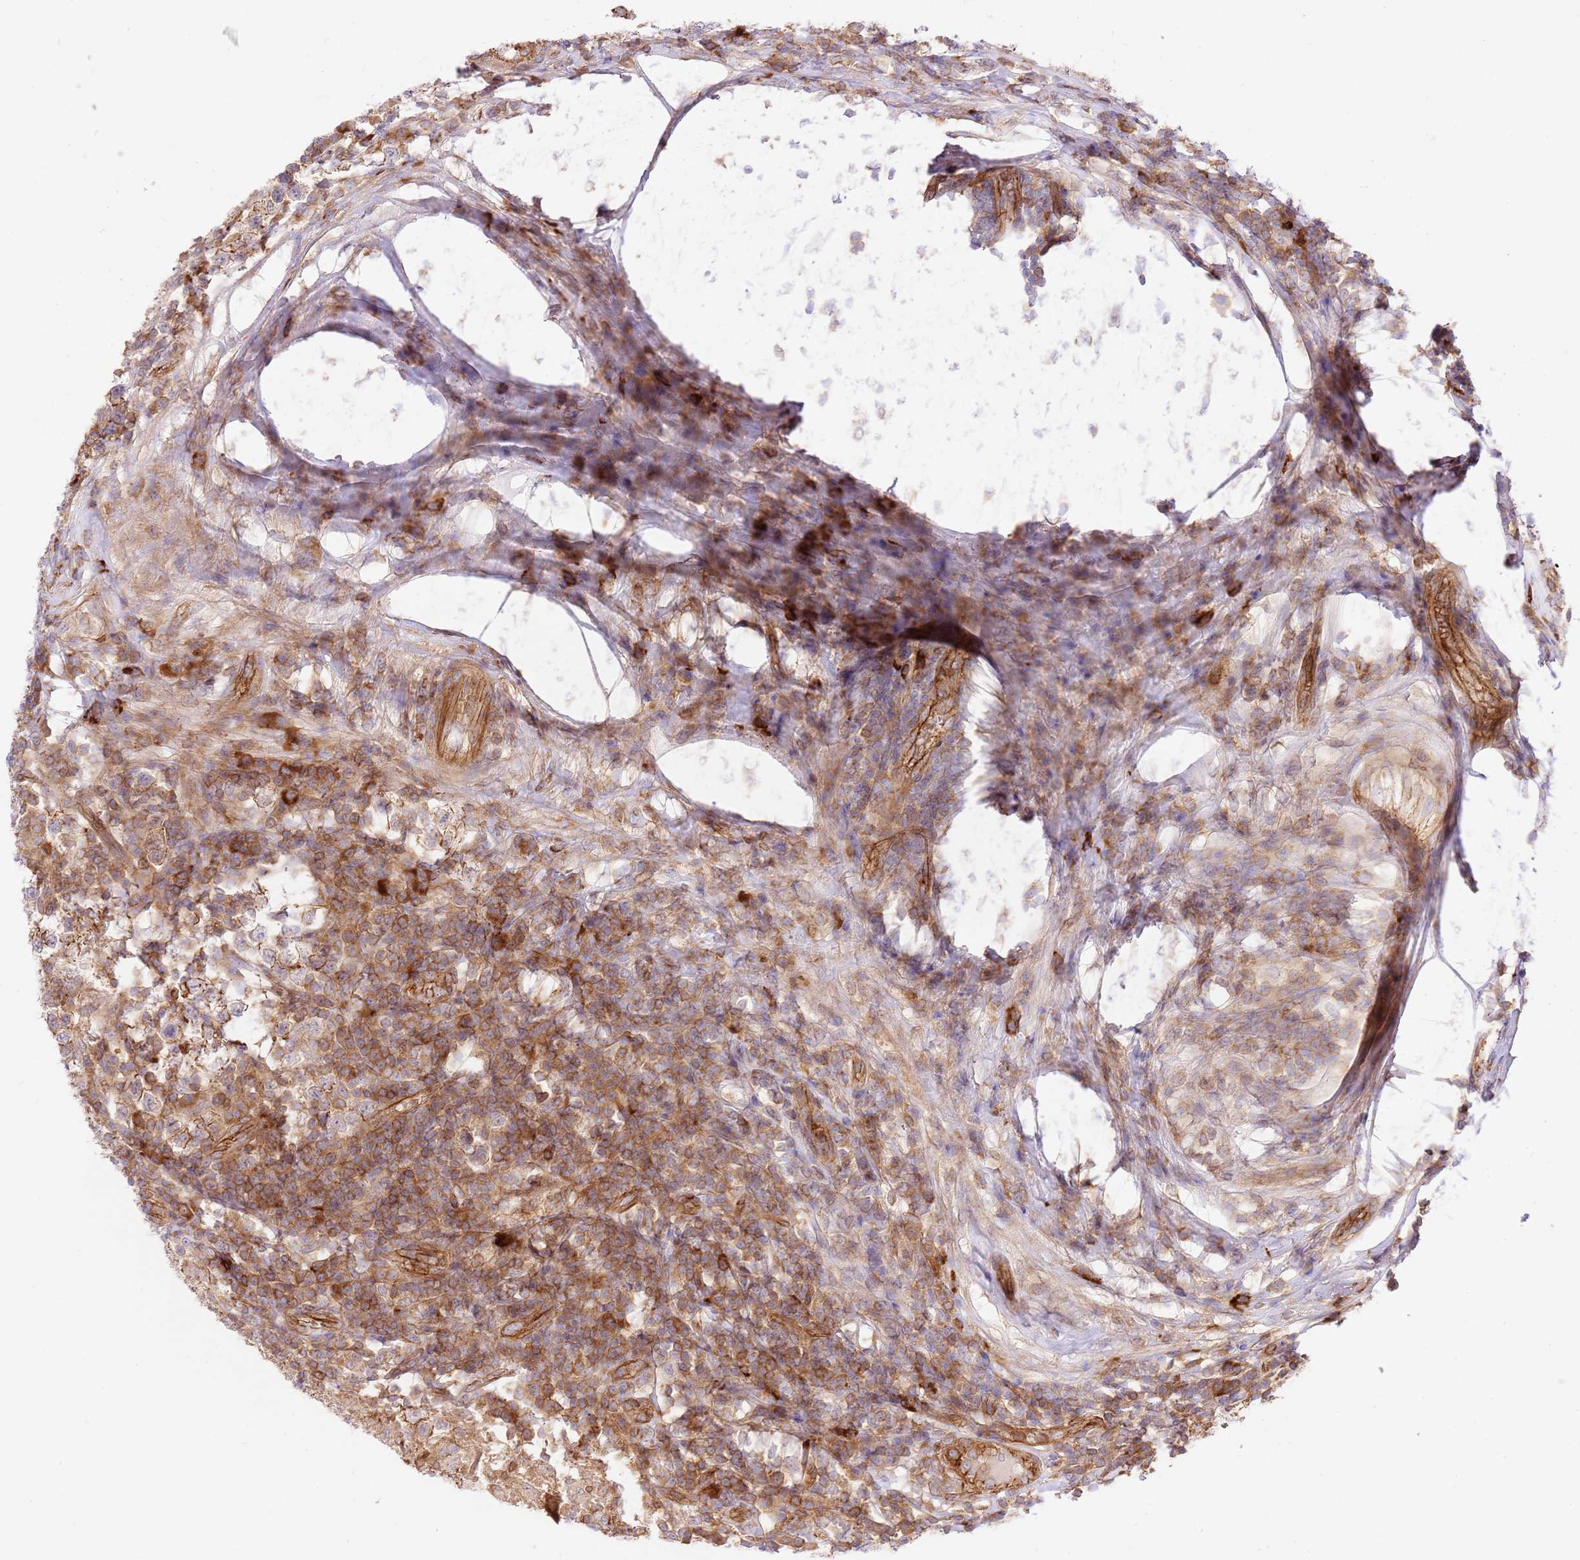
{"staining": {"intensity": "moderate", "quantity": ">75%", "location": "cytoplasmic/membranous"}, "tissue": "testis cancer", "cell_type": "Tumor cells", "image_type": "cancer", "snomed": [{"axis": "morphology", "description": "Seminoma, NOS"}, {"axis": "morphology", "description": "Carcinoma, Embryonal, NOS"}, {"axis": "topography", "description": "Testis"}], "caption": "High-power microscopy captured an immunohistochemistry image of testis cancer (embryonal carcinoma), revealing moderate cytoplasmic/membranous staining in approximately >75% of tumor cells.", "gene": "EFCAB8", "patient": {"sex": "male", "age": 41}}